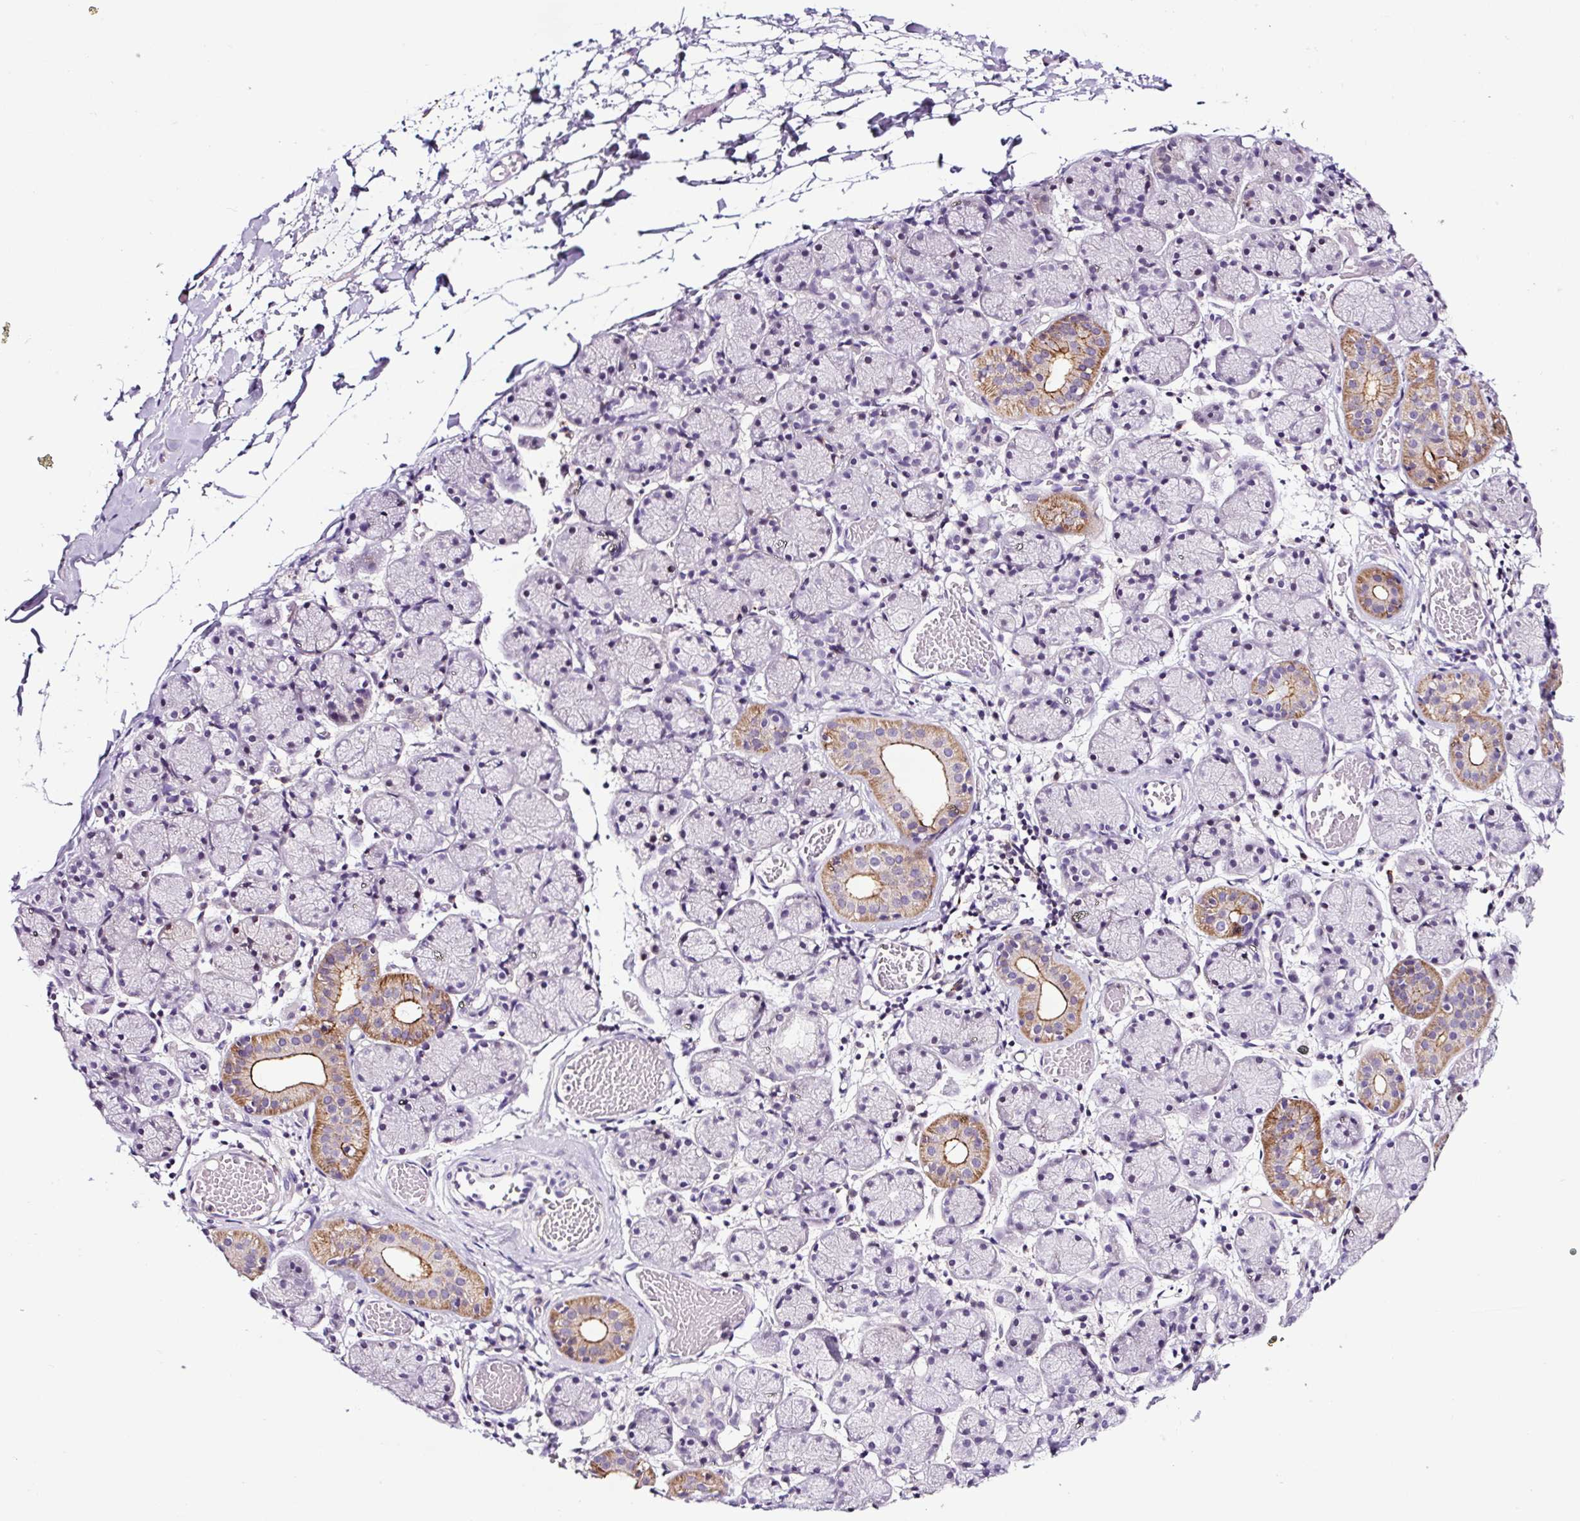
{"staining": {"intensity": "moderate", "quantity": "25%-75%", "location": "cytoplasmic/membranous,nuclear"}, "tissue": "salivary gland", "cell_type": "Glandular cells", "image_type": "normal", "snomed": [{"axis": "morphology", "description": "Normal tissue, NOS"}, {"axis": "topography", "description": "Salivary gland"}], "caption": "Immunohistochemistry (IHC) (DAB) staining of benign human salivary gland shows moderate cytoplasmic/membranous,nuclear protein staining in approximately 25%-75% of glandular cells.", "gene": "TAFA3", "patient": {"sex": "female", "age": 24}}